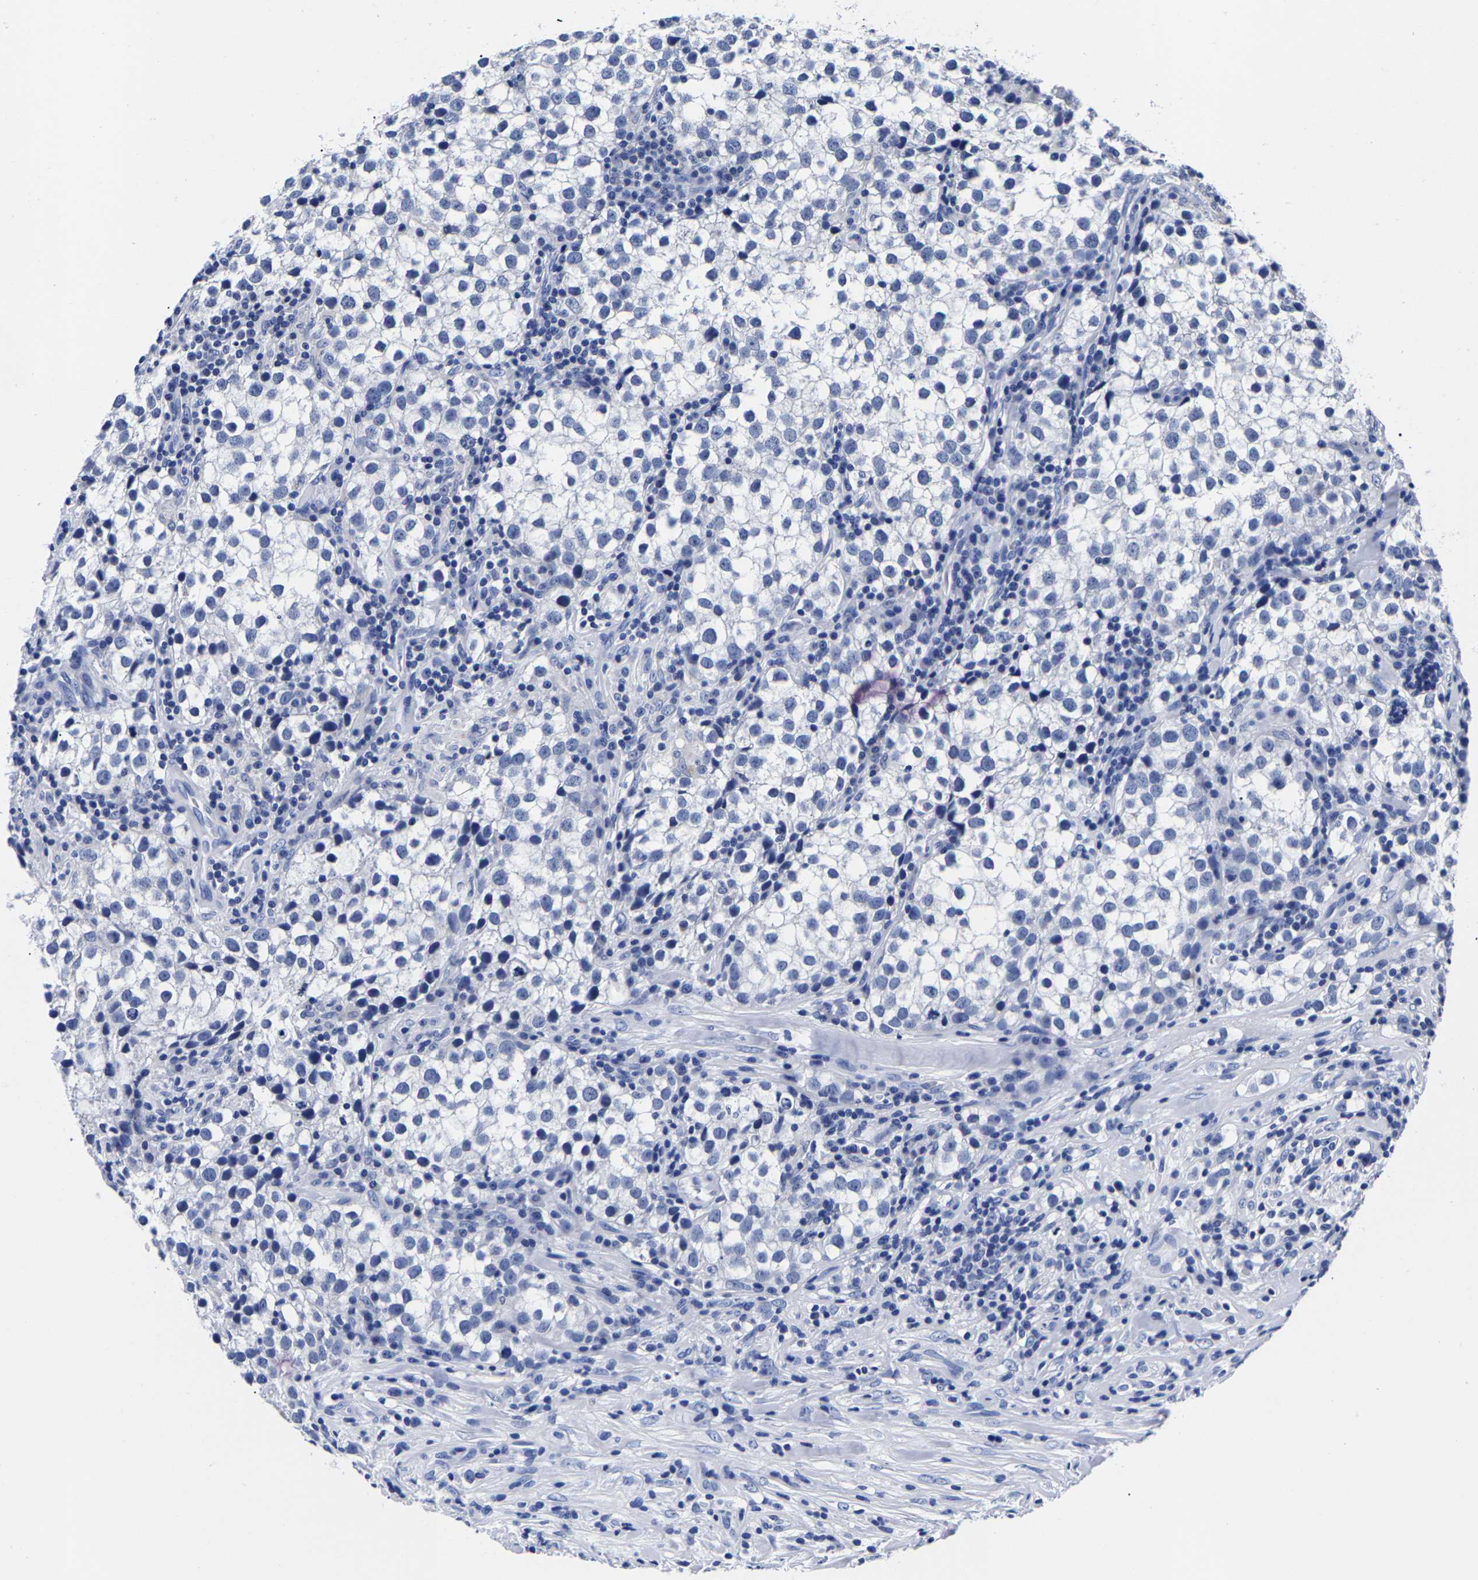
{"staining": {"intensity": "negative", "quantity": "none", "location": "none"}, "tissue": "testis cancer", "cell_type": "Tumor cells", "image_type": "cancer", "snomed": [{"axis": "morphology", "description": "Seminoma, NOS"}, {"axis": "morphology", "description": "Carcinoma, Embryonal, NOS"}, {"axis": "topography", "description": "Testis"}], "caption": "Tumor cells are negative for brown protein staining in testis cancer (embryonal carcinoma).", "gene": "CPA2", "patient": {"sex": "male", "age": 36}}